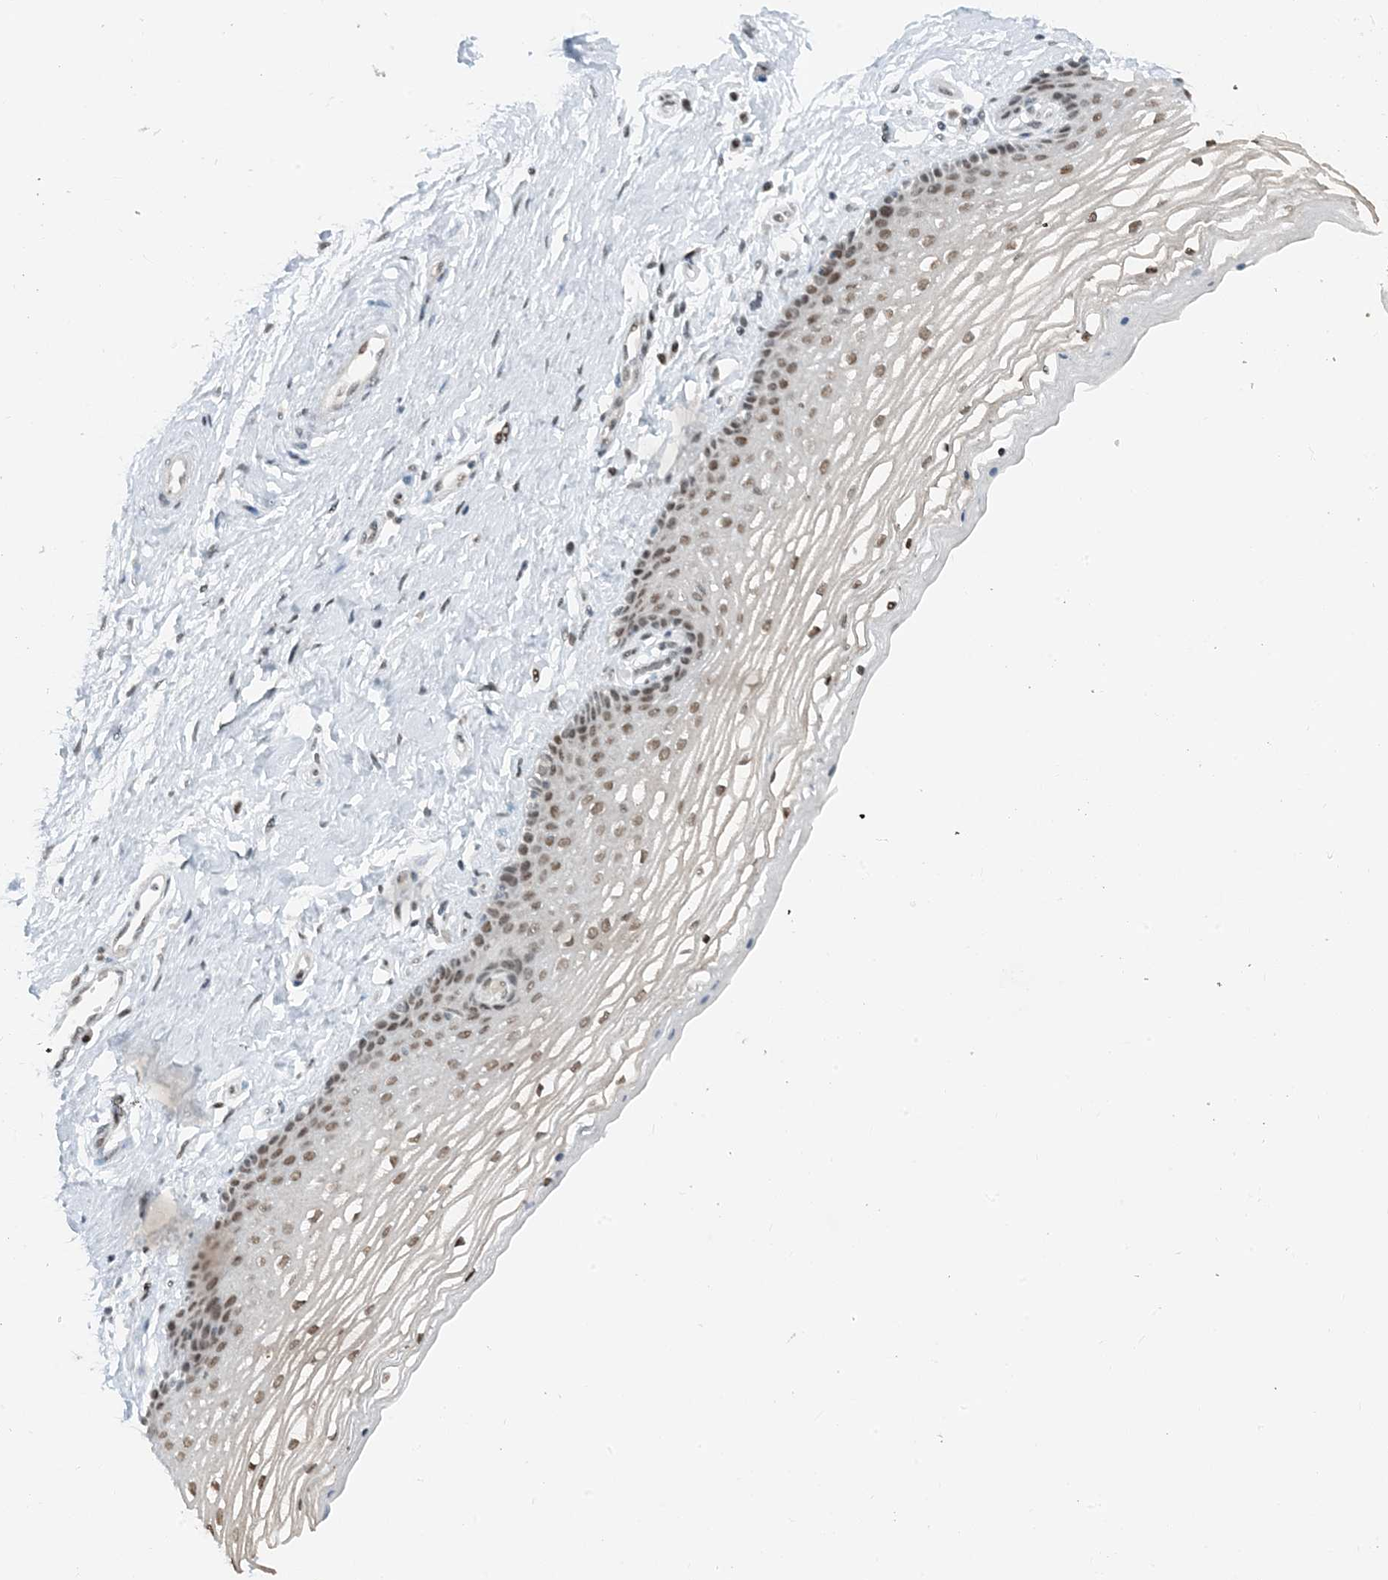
{"staining": {"intensity": "moderate", "quantity": "25%-75%", "location": "nuclear"}, "tissue": "vagina", "cell_type": "Squamous epithelial cells", "image_type": "normal", "snomed": [{"axis": "morphology", "description": "Normal tissue, NOS"}, {"axis": "topography", "description": "Vagina"}], "caption": "A brown stain highlights moderate nuclear positivity of a protein in squamous epithelial cells of normal human vagina. The staining was performed using DAB (3,3'-diaminobenzidine) to visualize the protein expression in brown, while the nuclei were stained in blue with hematoxylin (Magnification: 20x).", "gene": "ZNF500", "patient": {"sex": "female", "age": 46}}